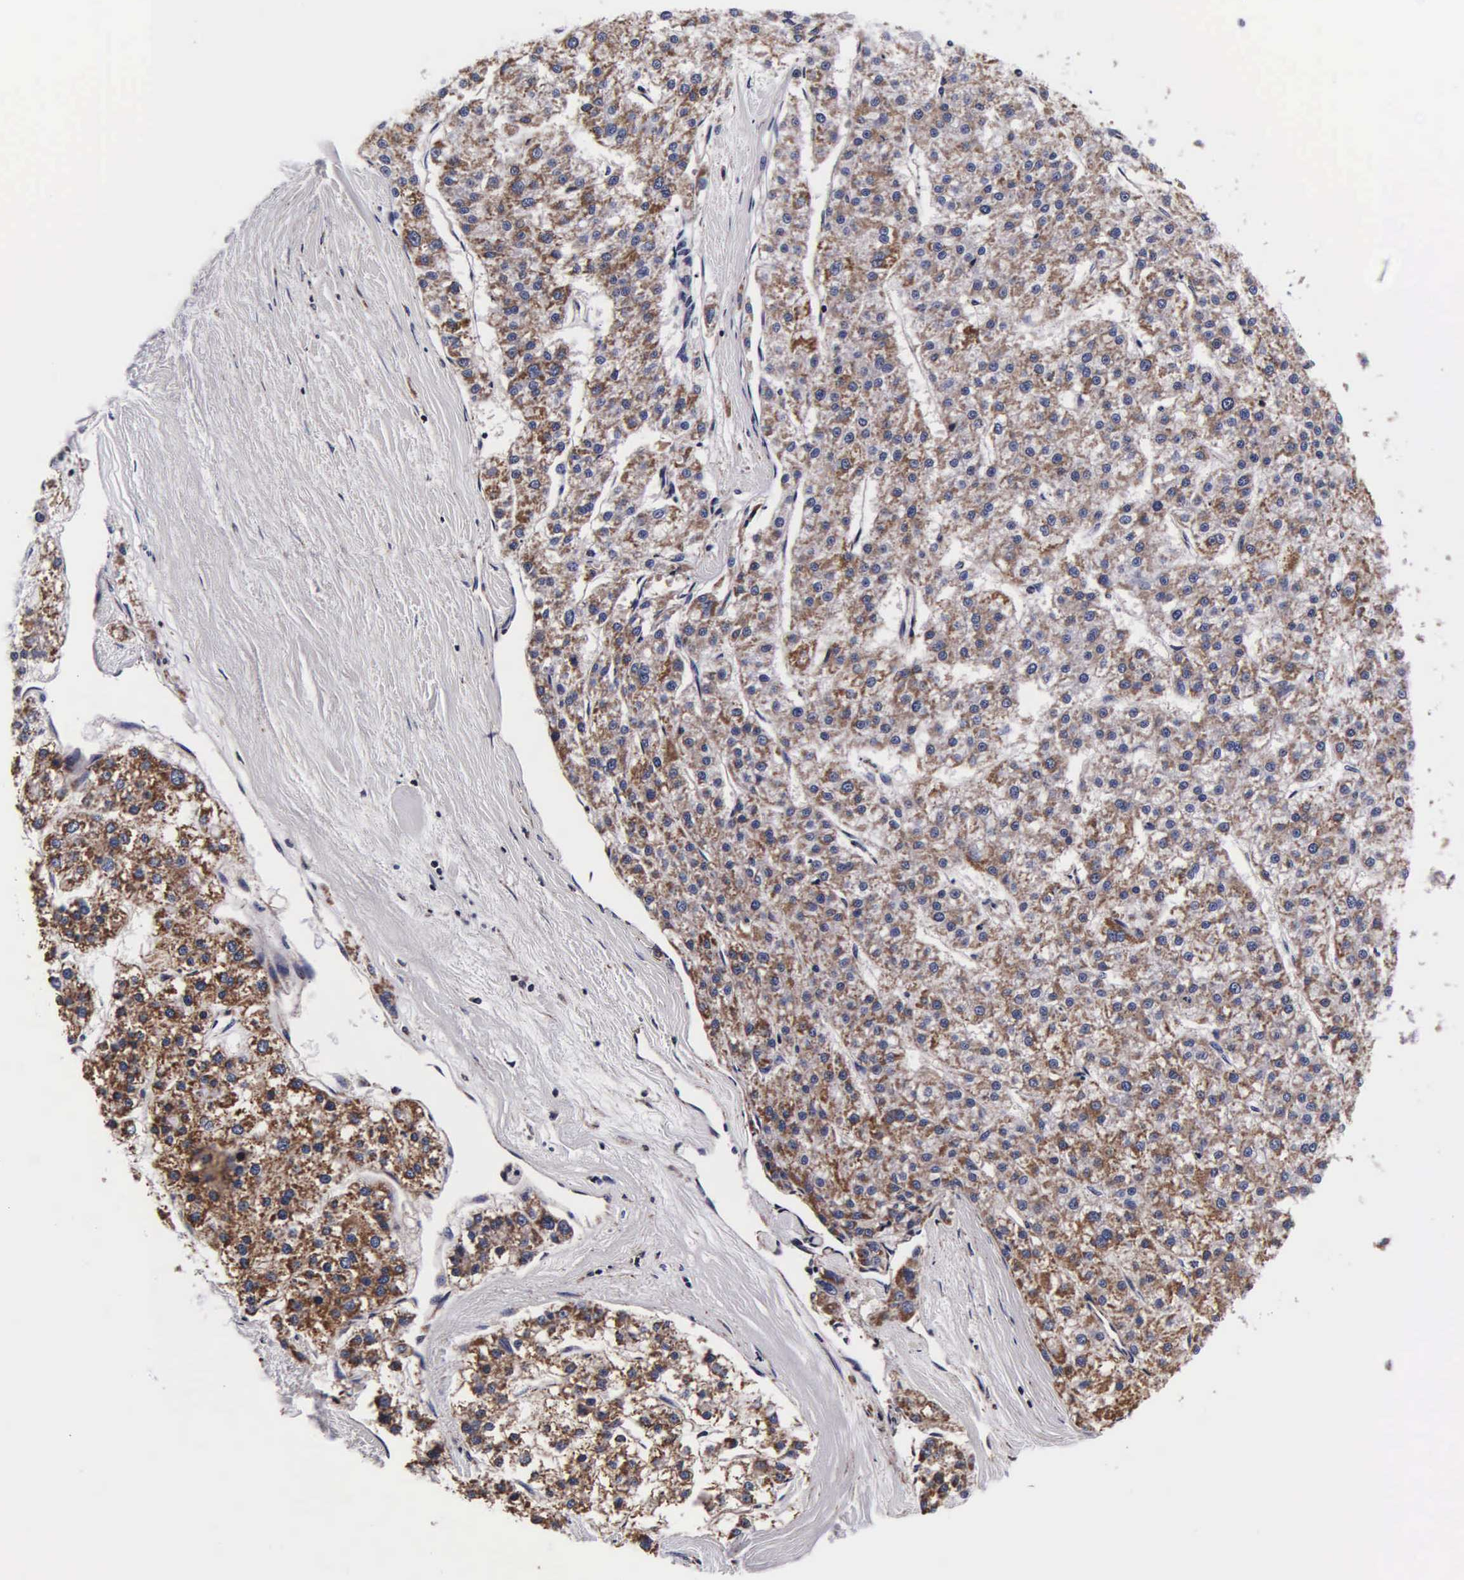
{"staining": {"intensity": "moderate", "quantity": ">75%", "location": "cytoplasmic/membranous"}, "tissue": "liver cancer", "cell_type": "Tumor cells", "image_type": "cancer", "snomed": [{"axis": "morphology", "description": "Carcinoma, Hepatocellular, NOS"}, {"axis": "topography", "description": "Liver"}], "caption": "A micrograph of hepatocellular carcinoma (liver) stained for a protein reveals moderate cytoplasmic/membranous brown staining in tumor cells. The staining was performed using DAB, with brown indicating positive protein expression. Nuclei are stained blue with hematoxylin.", "gene": "PSMA3", "patient": {"sex": "female", "age": 85}}